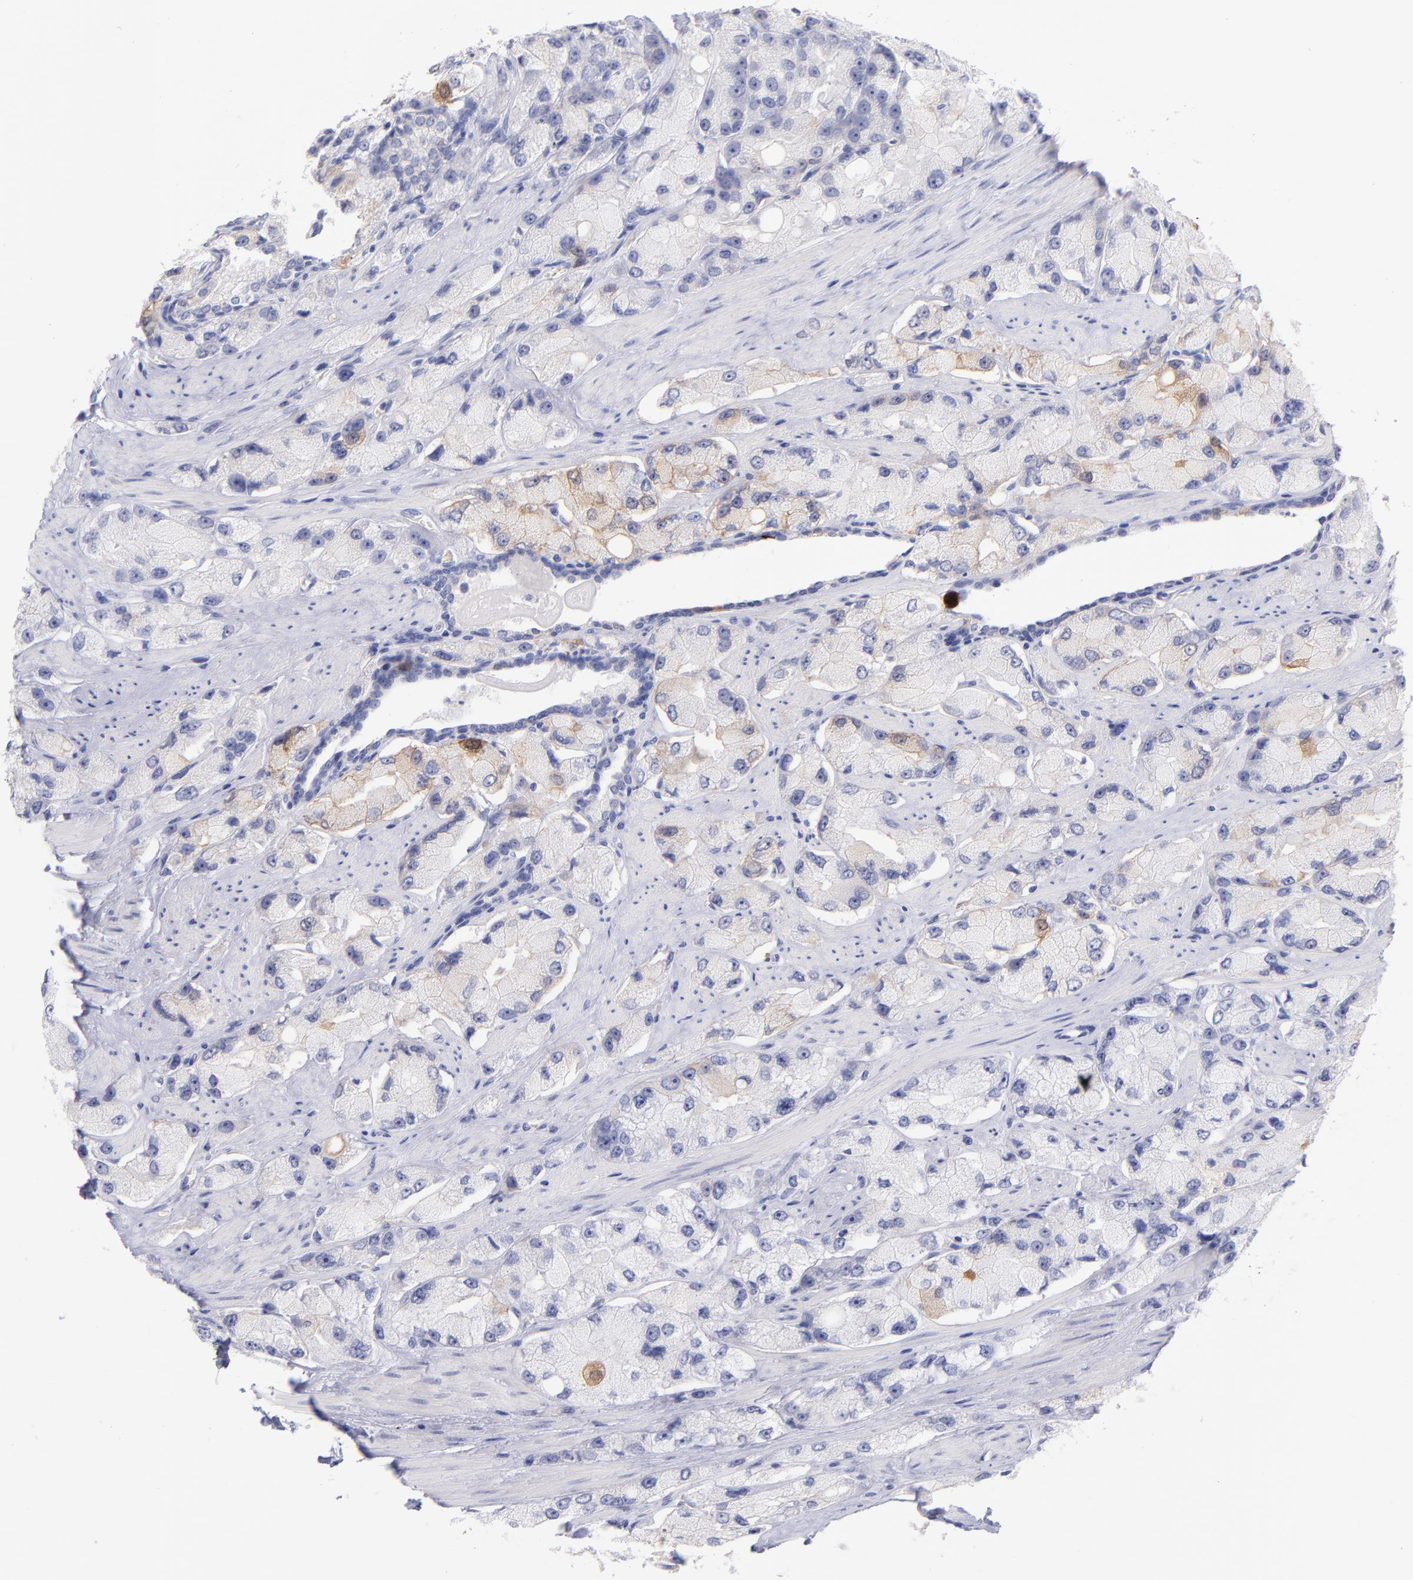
{"staining": {"intensity": "moderate", "quantity": "<25%", "location": "cytoplasmic/membranous"}, "tissue": "prostate cancer", "cell_type": "Tumor cells", "image_type": "cancer", "snomed": [{"axis": "morphology", "description": "Adenocarcinoma, High grade"}, {"axis": "topography", "description": "Prostate"}], "caption": "Adenocarcinoma (high-grade) (prostate) stained with immunohistochemistry exhibits moderate cytoplasmic/membranous positivity in about <25% of tumor cells.", "gene": "SCGN", "patient": {"sex": "male", "age": 58}}